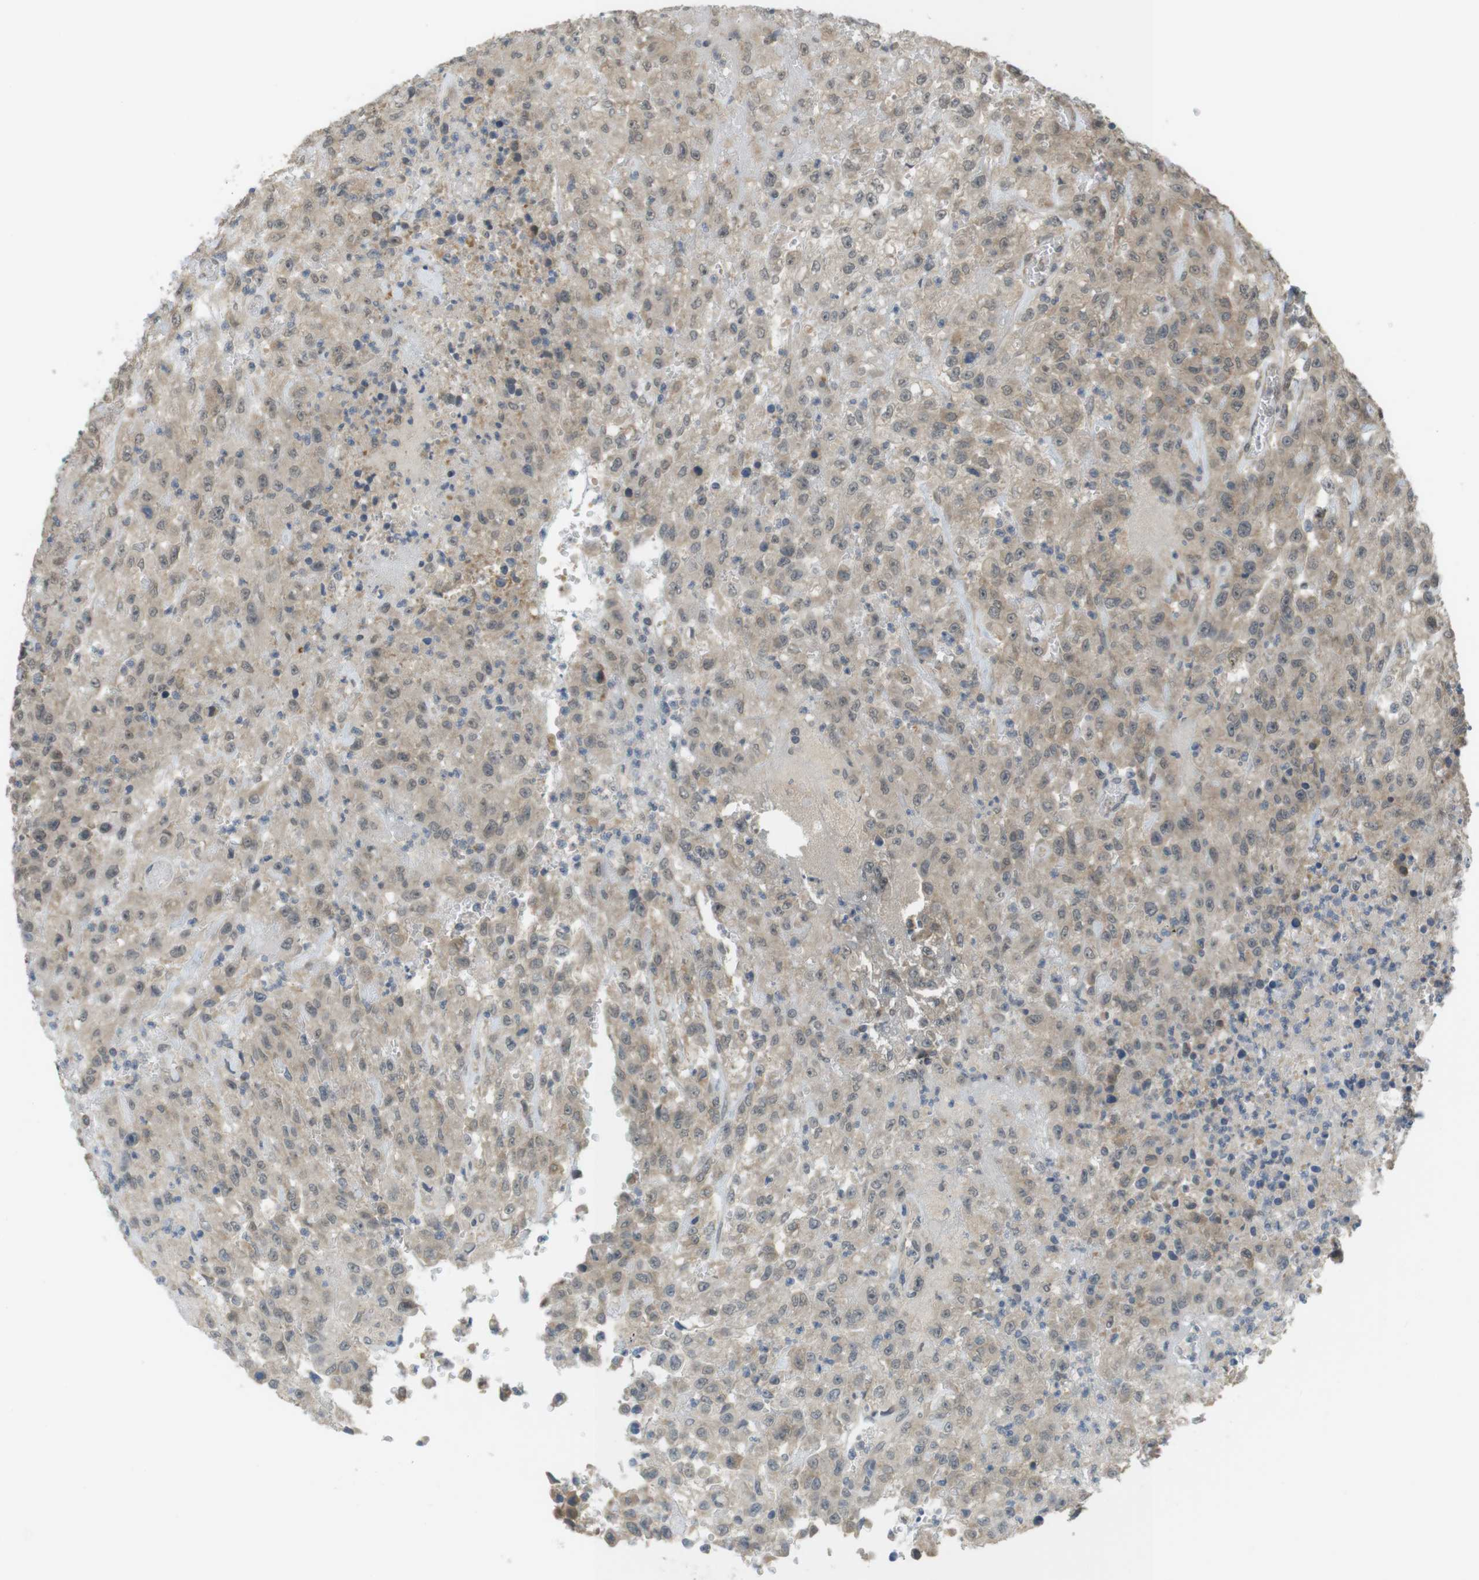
{"staining": {"intensity": "weak", "quantity": ">75%", "location": "cytoplasmic/membranous"}, "tissue": "urothelial cancer", "cell_type": "Tumor cells", "image_type": "cancer", "snomed": [{"axis": "morphology", "description": "Urothelial carcinoma, High grade"}, {"axis": "topography", "description": "Urinary bladder"}], "caption": "This is a micrograph of immunohistochemistry staining of urothelial carcinoma (high-grade), which shows weak expression in the cytoplasmic/membranous of tumor cells.", "gene": "RNF130", "patient": {"sex": "male", "age": 46}}